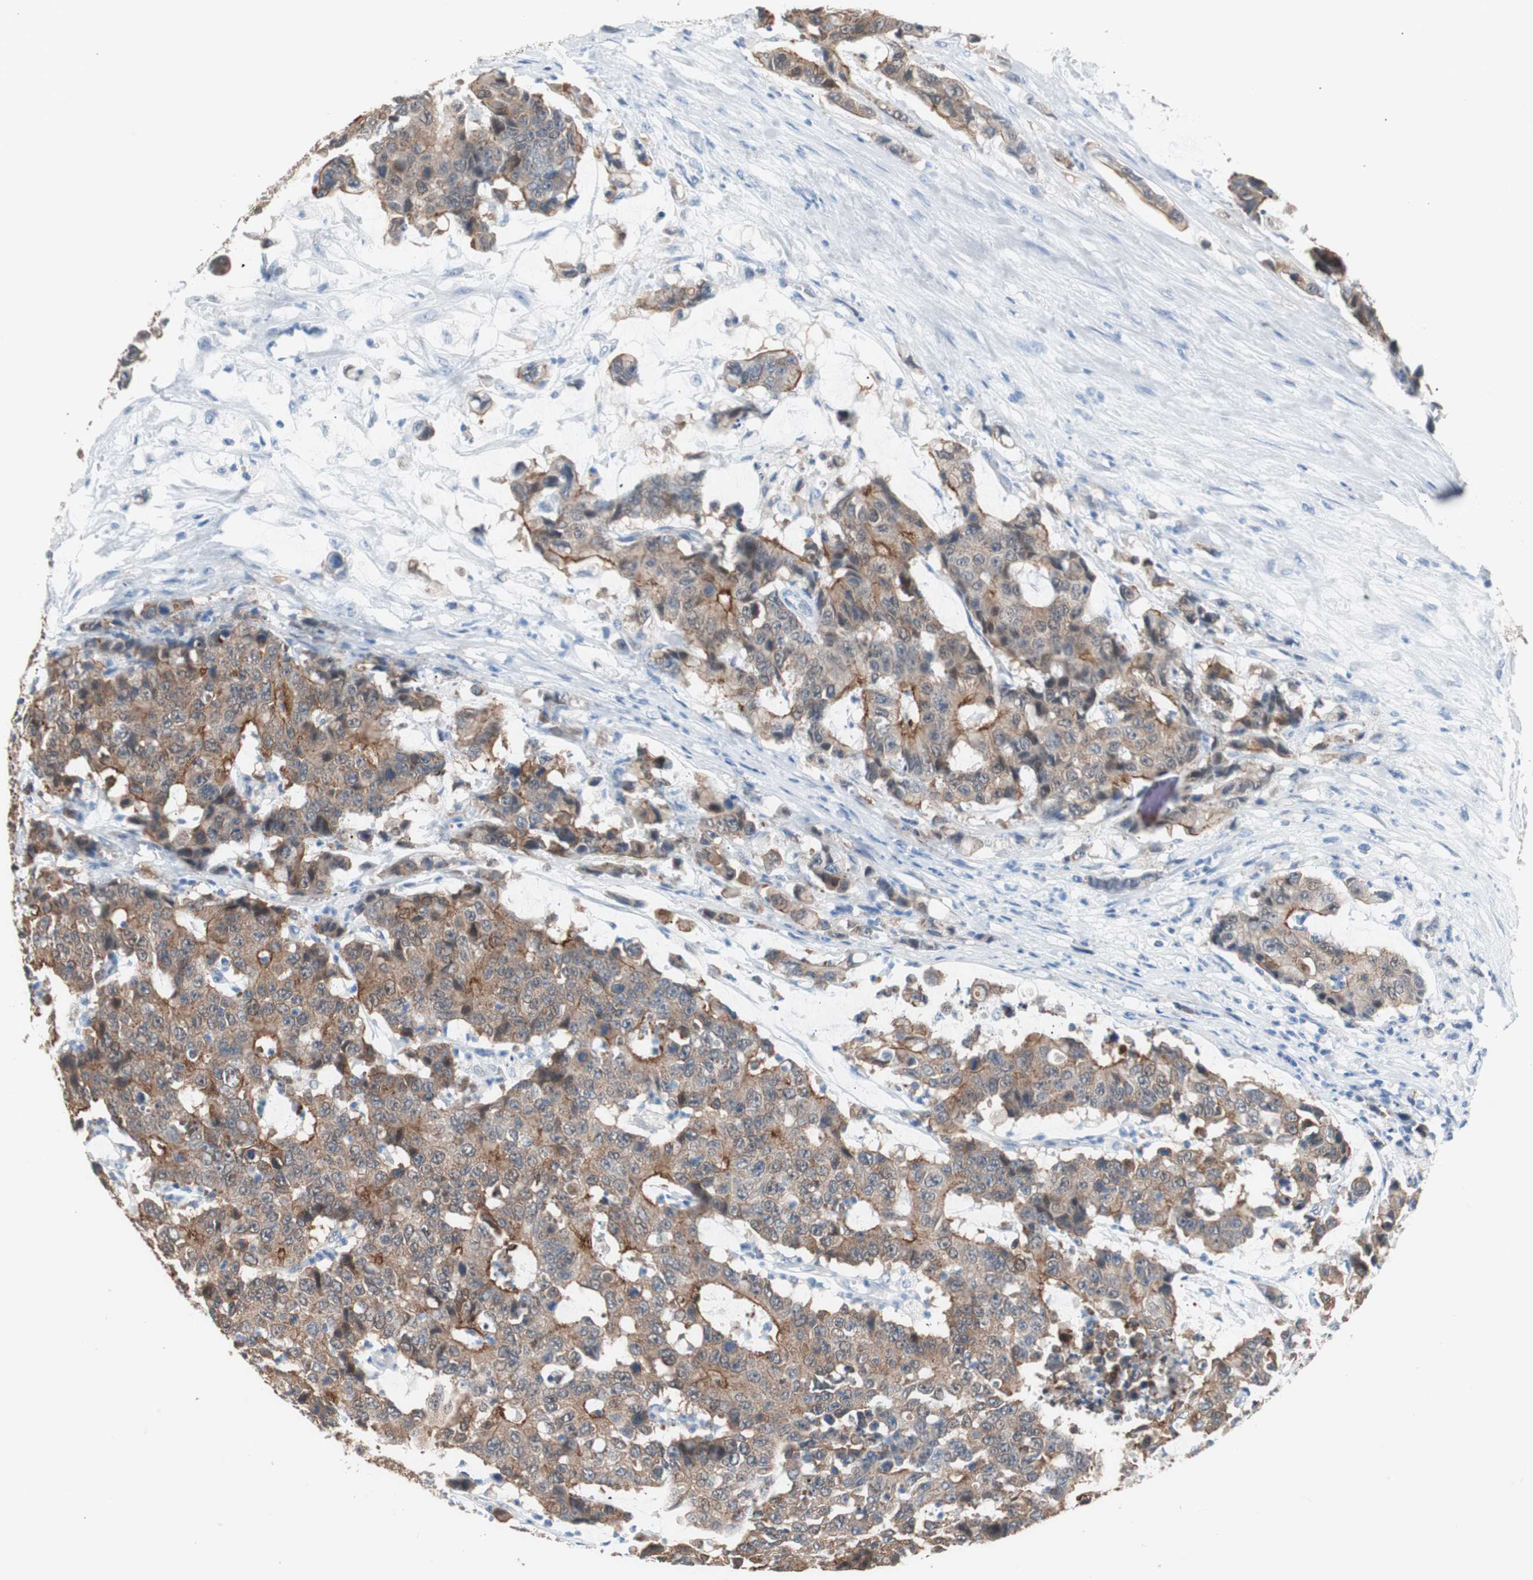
{"staining": {"intensity": "strong", "quantity": ">75%", "location": "cytoplasmic/membranous"}, "tissue": "colorectal cancer", "cell_type": "Tumor cells", "image_type": "cancer", "snomed": [{"axis": "morphology", "description": "Adenocarcinoma, NOS"}, {"axis": "topography", "description": "Colon"}], "caption": "Immunohistochemistry photomicrograph of human colorectal cancer stained for a protein (brown), which exhibits high levels of strong cytoplasmic/membranous positivity in about >75% of tumor cells.", "gene": "VIL1", "patient": {"sex": "female", "age": 86}}